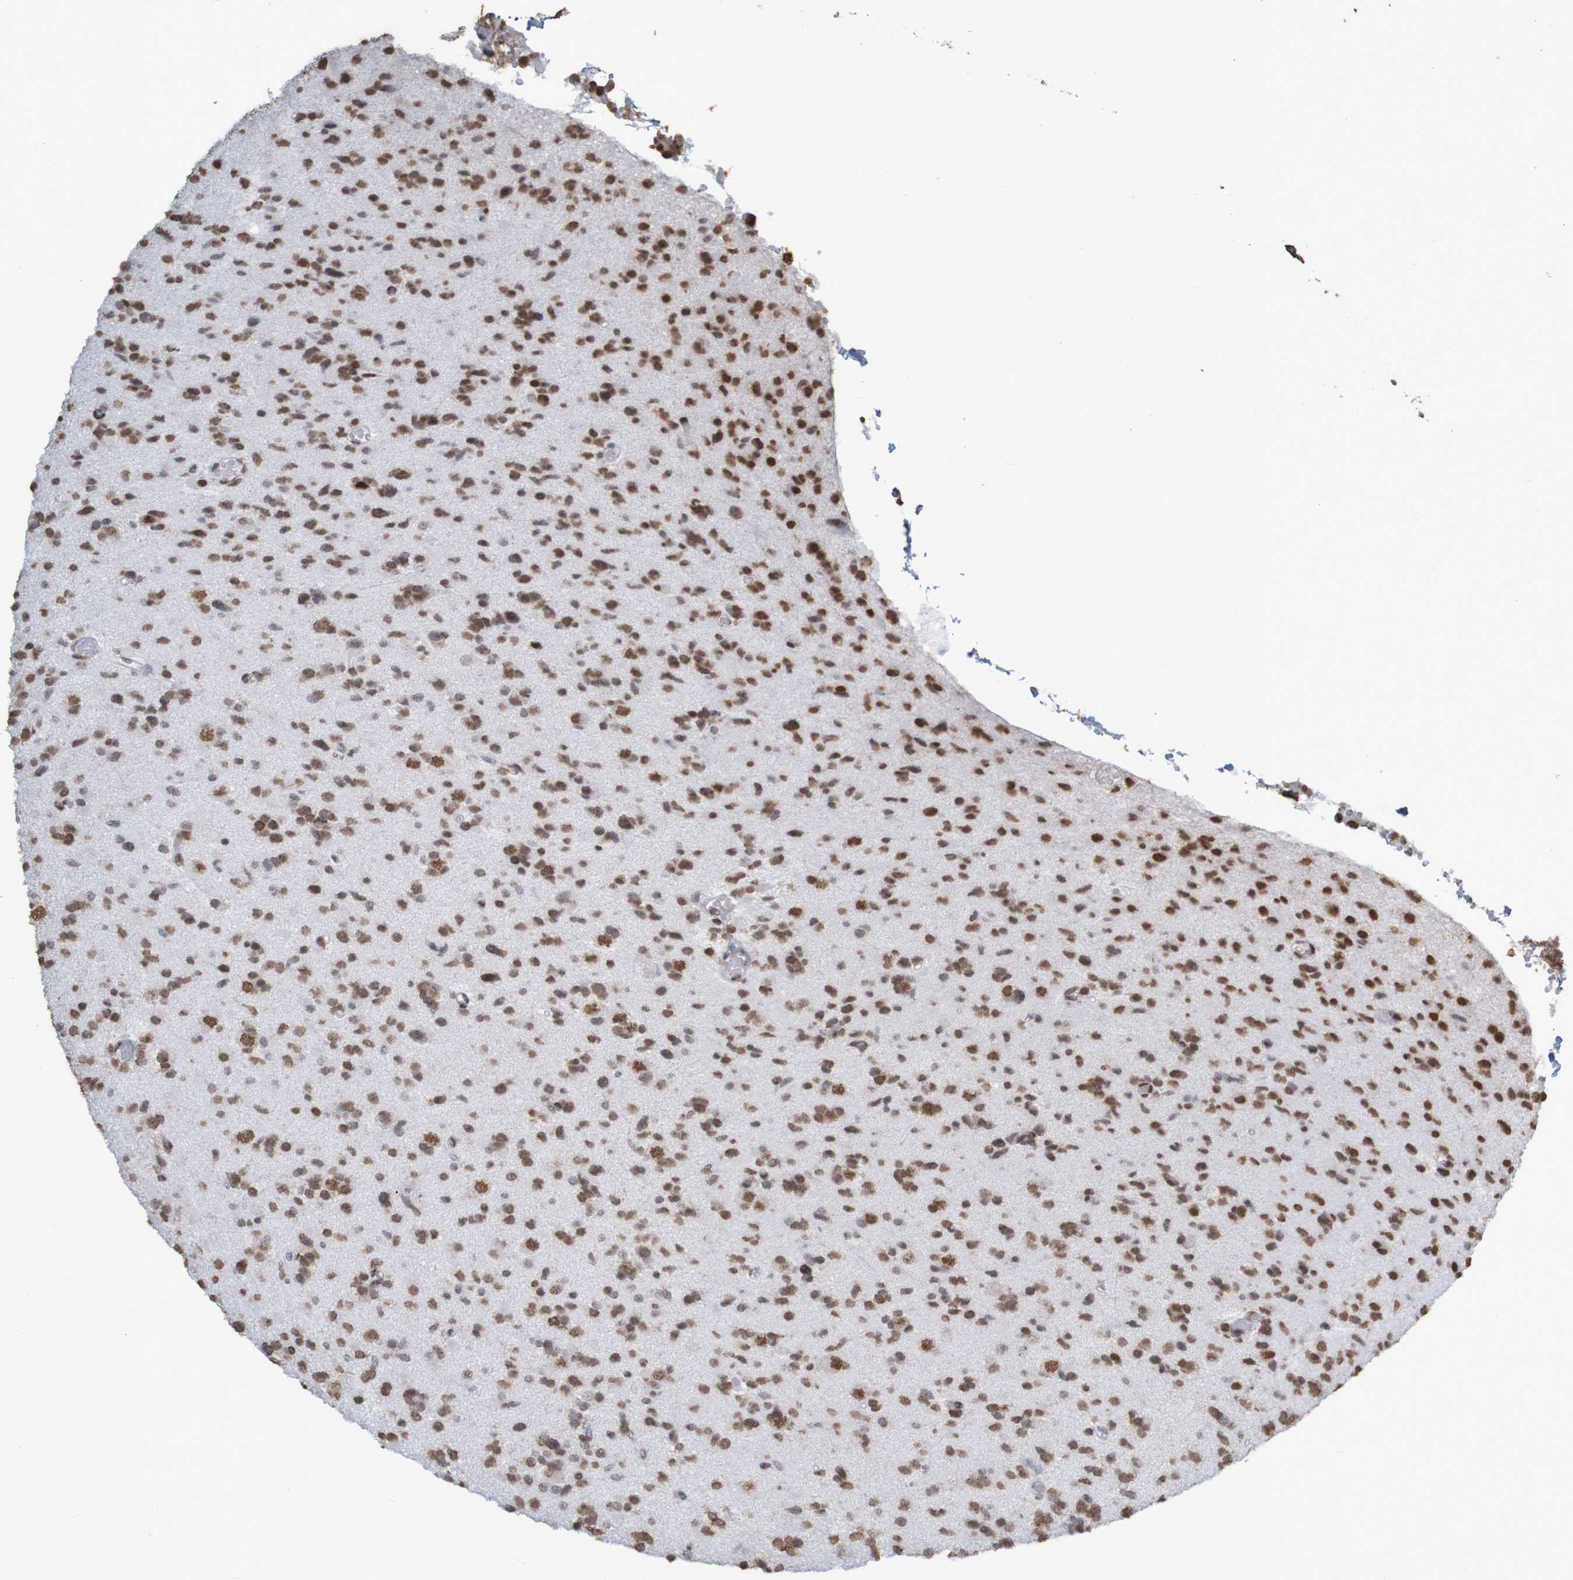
{"staining": {"intensity": "moderate", "quantity": ">75%", "location": "nuclear"}, "tissue": "glioma", "cell_type": "Tumor cells", "image_type": "cancer", "snomed": [{"axis": "morphology", "description": "Glioma, malignant, Low grade"}, {"axis": "topography", "description": "Brain"}], "caption": "The histopathology image displays immunohistochemical staining of low-grade glioma (malignant). There is moderate nuclear staining is appreciated in approximately >75% of tumor cells. (Stains: DAB (3,3'-diaminobenzidine) in brown, nuclei in blue, Microscopy: brightfield microscopy at high magnification).", "gene": "GFI1", "patient": {"sex": "female", "age": 22}}